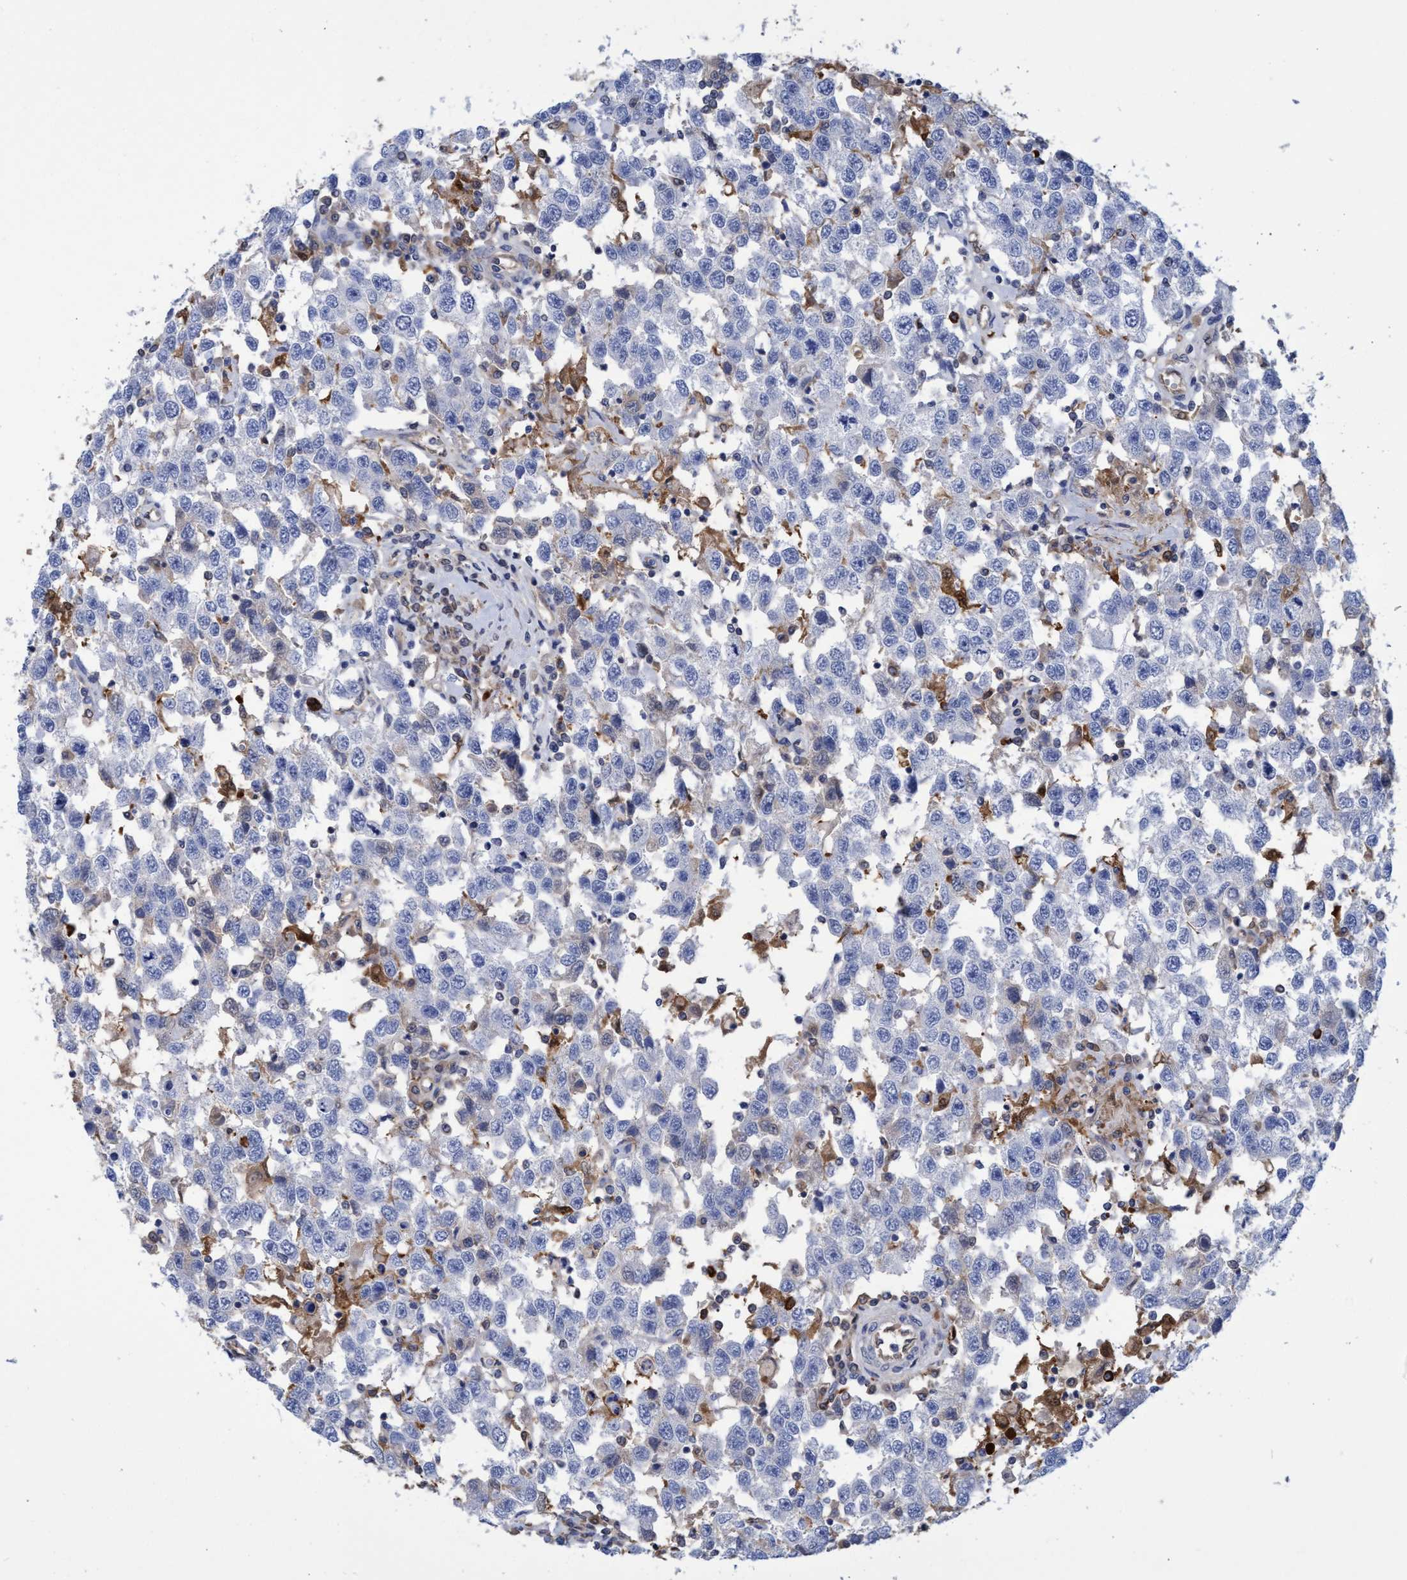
{"staining": {"intensity": "negative", "quantity": "none", "location": "none"}, "tissue": "testis cancer", "cell_type": "Tumor cells", "image_type": "cancer", "snomed": [{"axis": "morphology", "description": "Seminoma, NOS"}, {"axis": "topography", "description": "Testis"}], "caption": "This is a photomicrograph of immunohistochemistry staining of seminoma (testis), which shows no positivity in tumor cells.", "gene": "PNPO", "patient": {"sex": "male", "age": 41}}